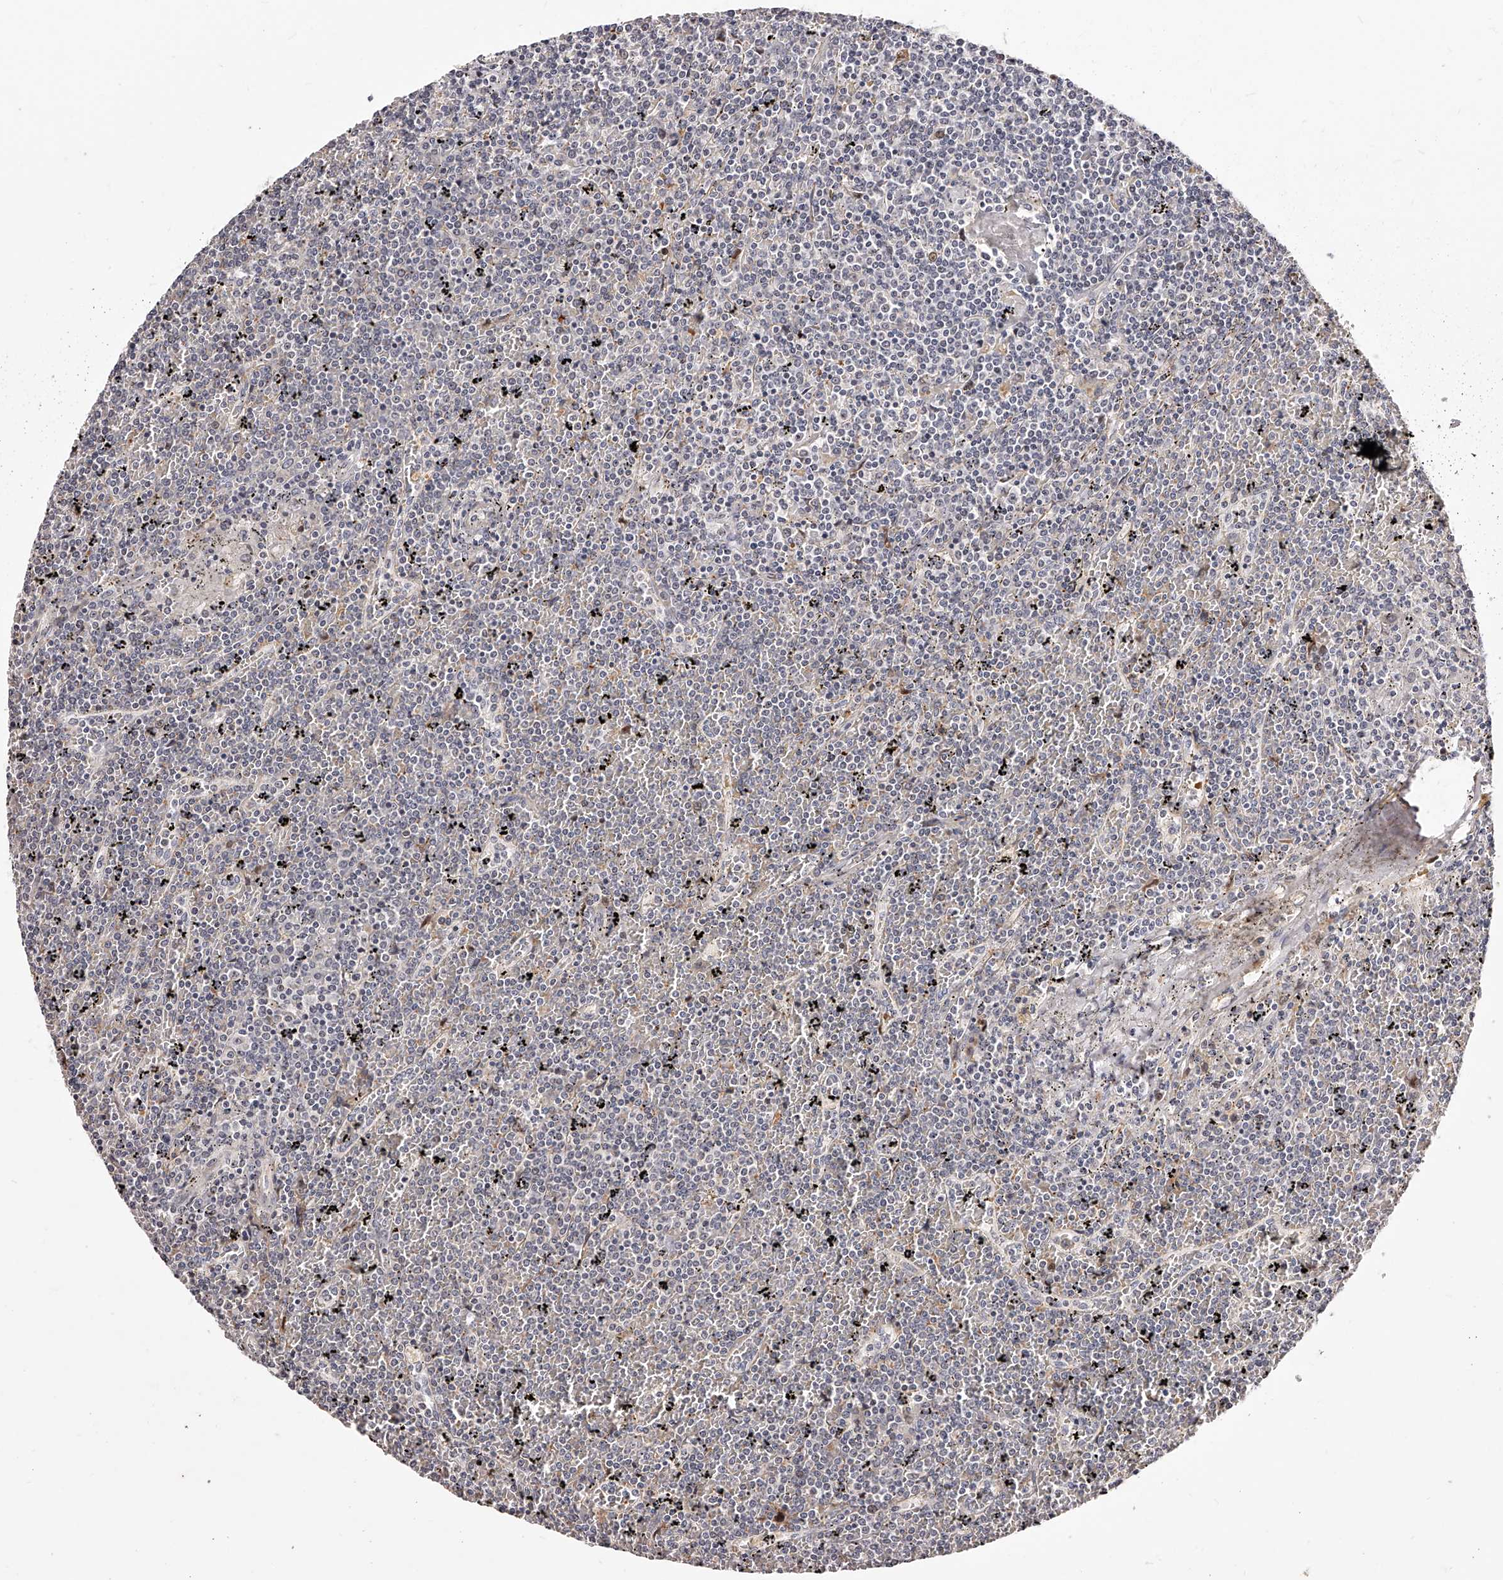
{"staining": {"intensity": "negative", "quantity": "none", "location": "none"}, "tissue": "lymphoma", "cell_type": "Tumor cells", "image_type": "cancer", "snomed": [{"axis": "morphology", "description": "Malignant lymphoma, non-Hodgkin's type, Low grade"}, {"axis": "topography", "description": "Spleen"}], "caption": "Immunohistochemistry (IHC) image of neoplastic tissue: lymphoma stained with DAB (3,3'-diaminobenzidine) shows no significant protein staining in tumor cells.", "gene": "ZNF502", "patient": {"sex": "female", "age": 19}}